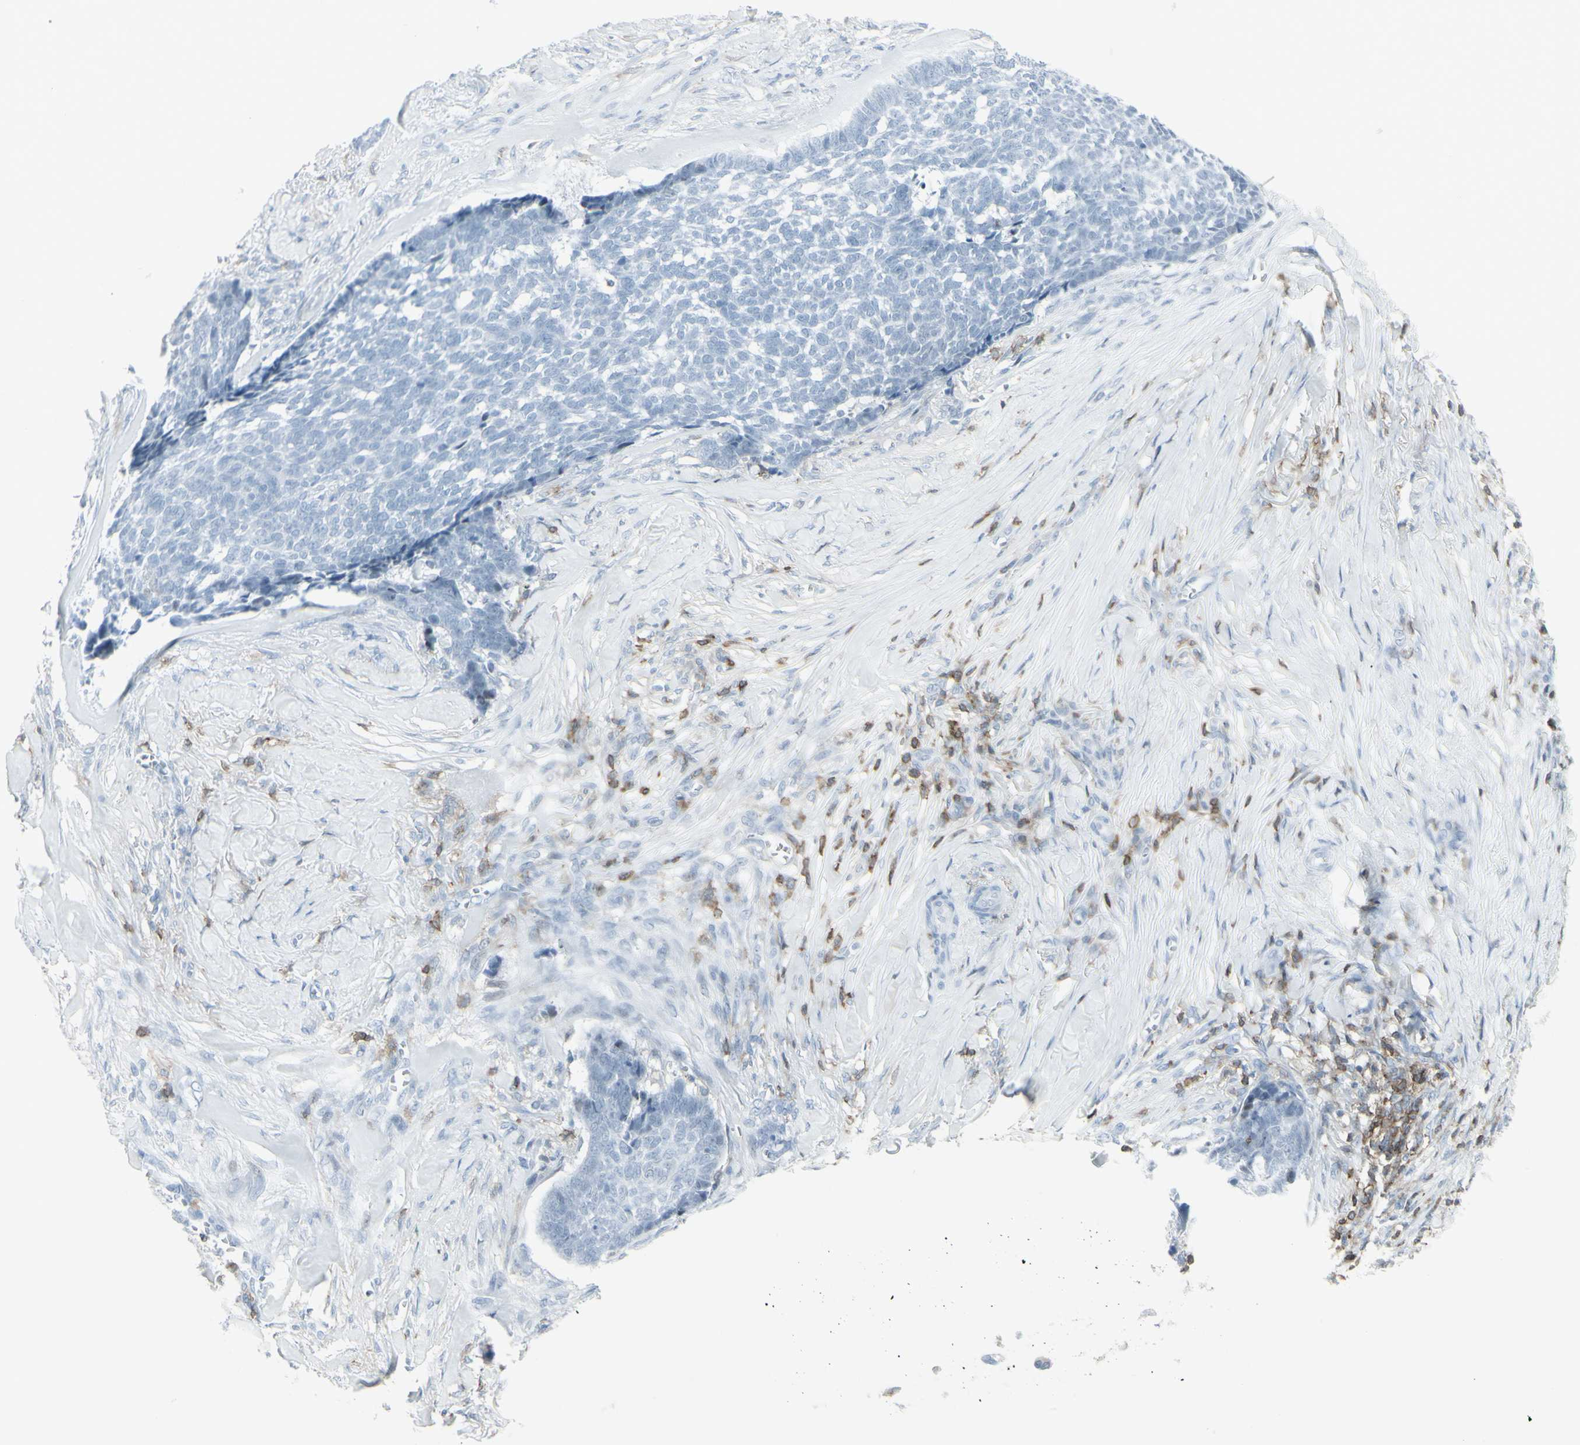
{"staining": {"intensity": "negative", "quantity": "none", "location": "none"}, "tissue": "skin cancer", "cell_type": "Tumor cells", "image_type": "cancer", "snomed": [{"axis": "morphology", "description": "Basal cell carcinoma"}, {"axis": "topography", "description": "Skin"}], "caption": "Protein analysis of skin basal cell carcinoma reveals no significant staining in tumor cells.", "gene": "NRG1", "patient": {"sex": "male", "age": 84}}